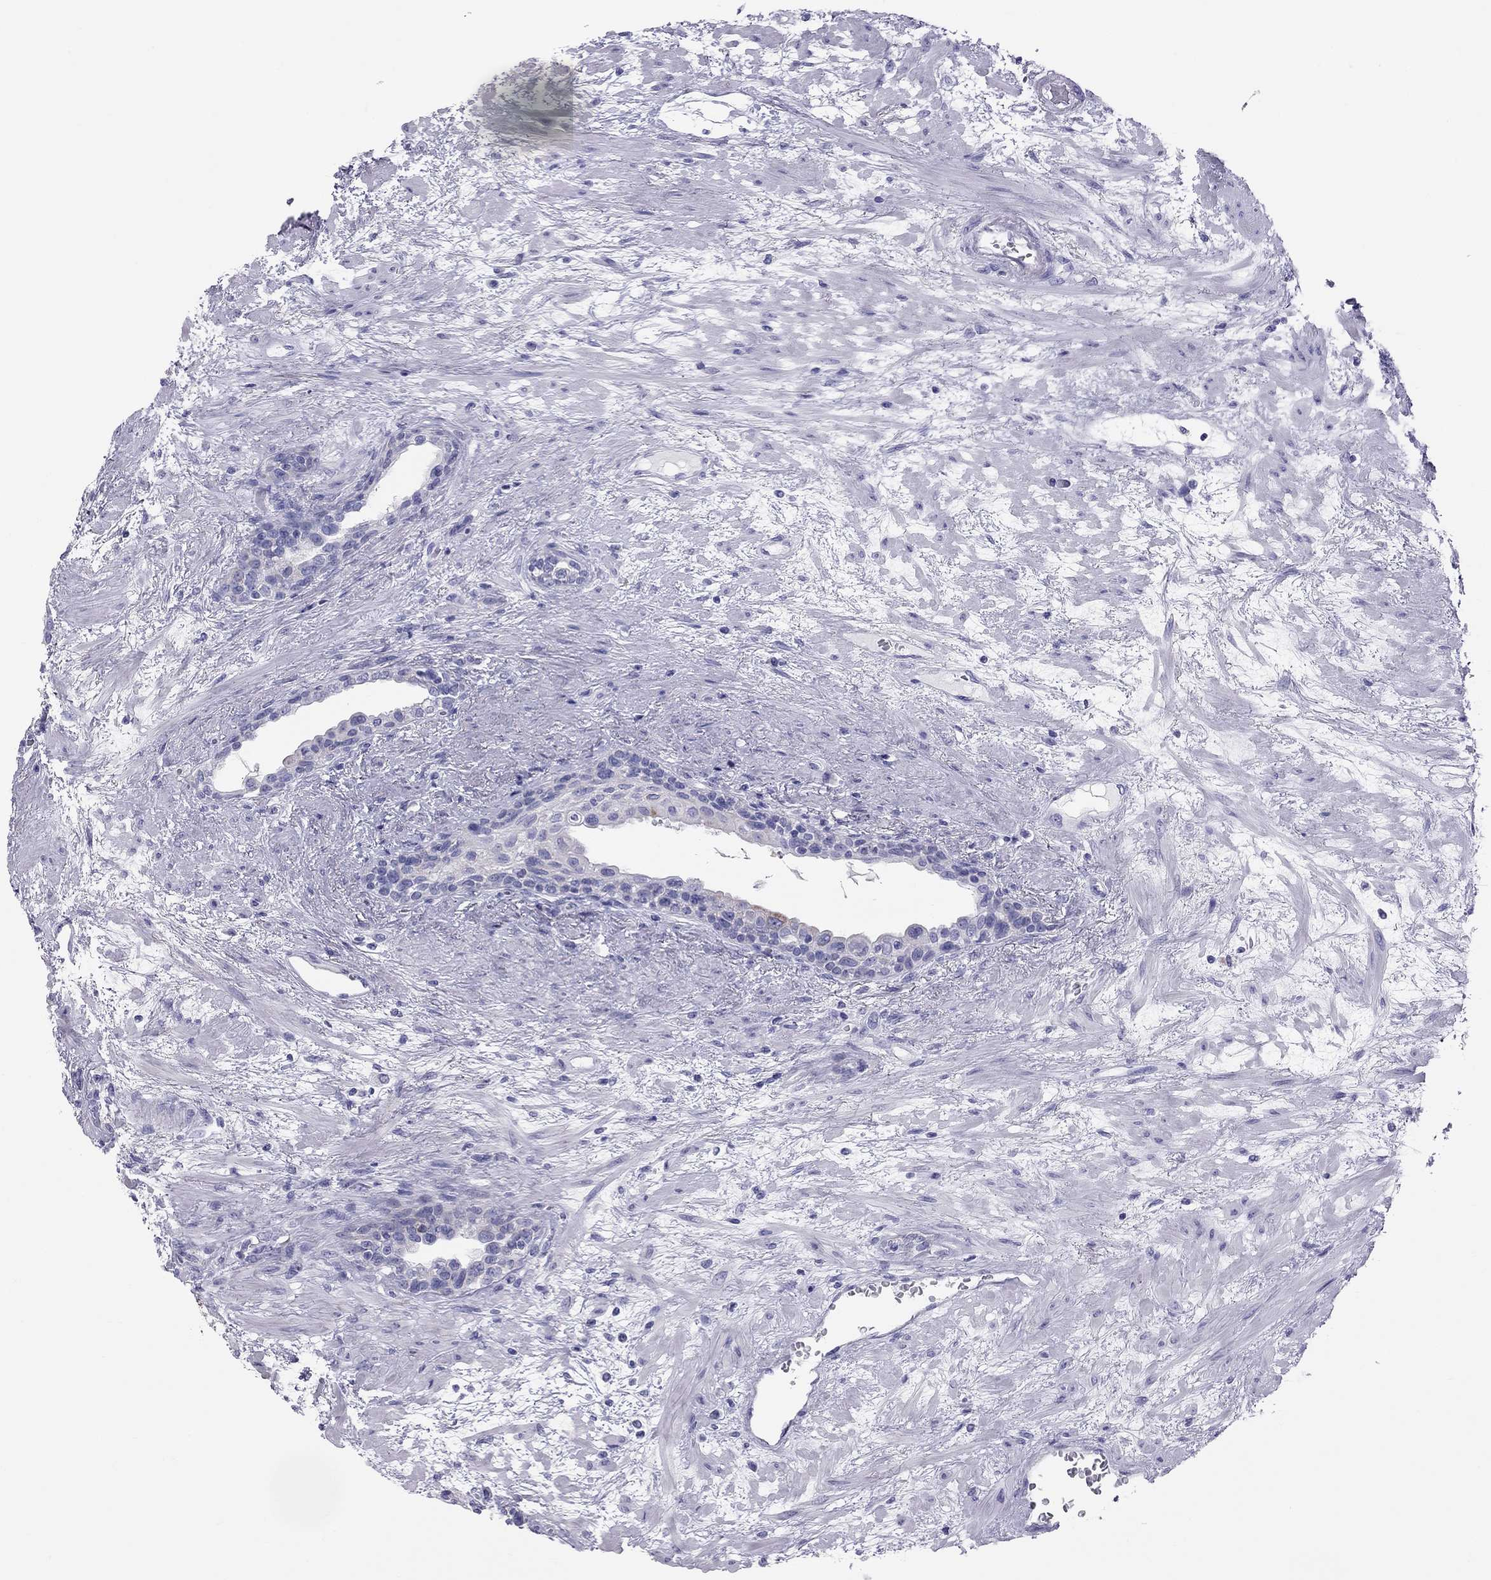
{"staining": {"intensity": "negative", "quantity": "none", "location": "none"}, "tissue": "prostate", "cell_type": "Glandular cells", "image_type": "normal", "snomed": [{"axis": "morphology", "description": "Normal tissue, NOS"}, {"axis": "topography", "description": "Prostate"}], "caption": "Glandular cells are negative for brown protein staining in unremarkable prostate. The staining is performed using DAB brown chromogen with nuclei counter-stained in using hematoxylin.", "gene": "TRPM3", "patient": {"sex": "male", "age": 63}}